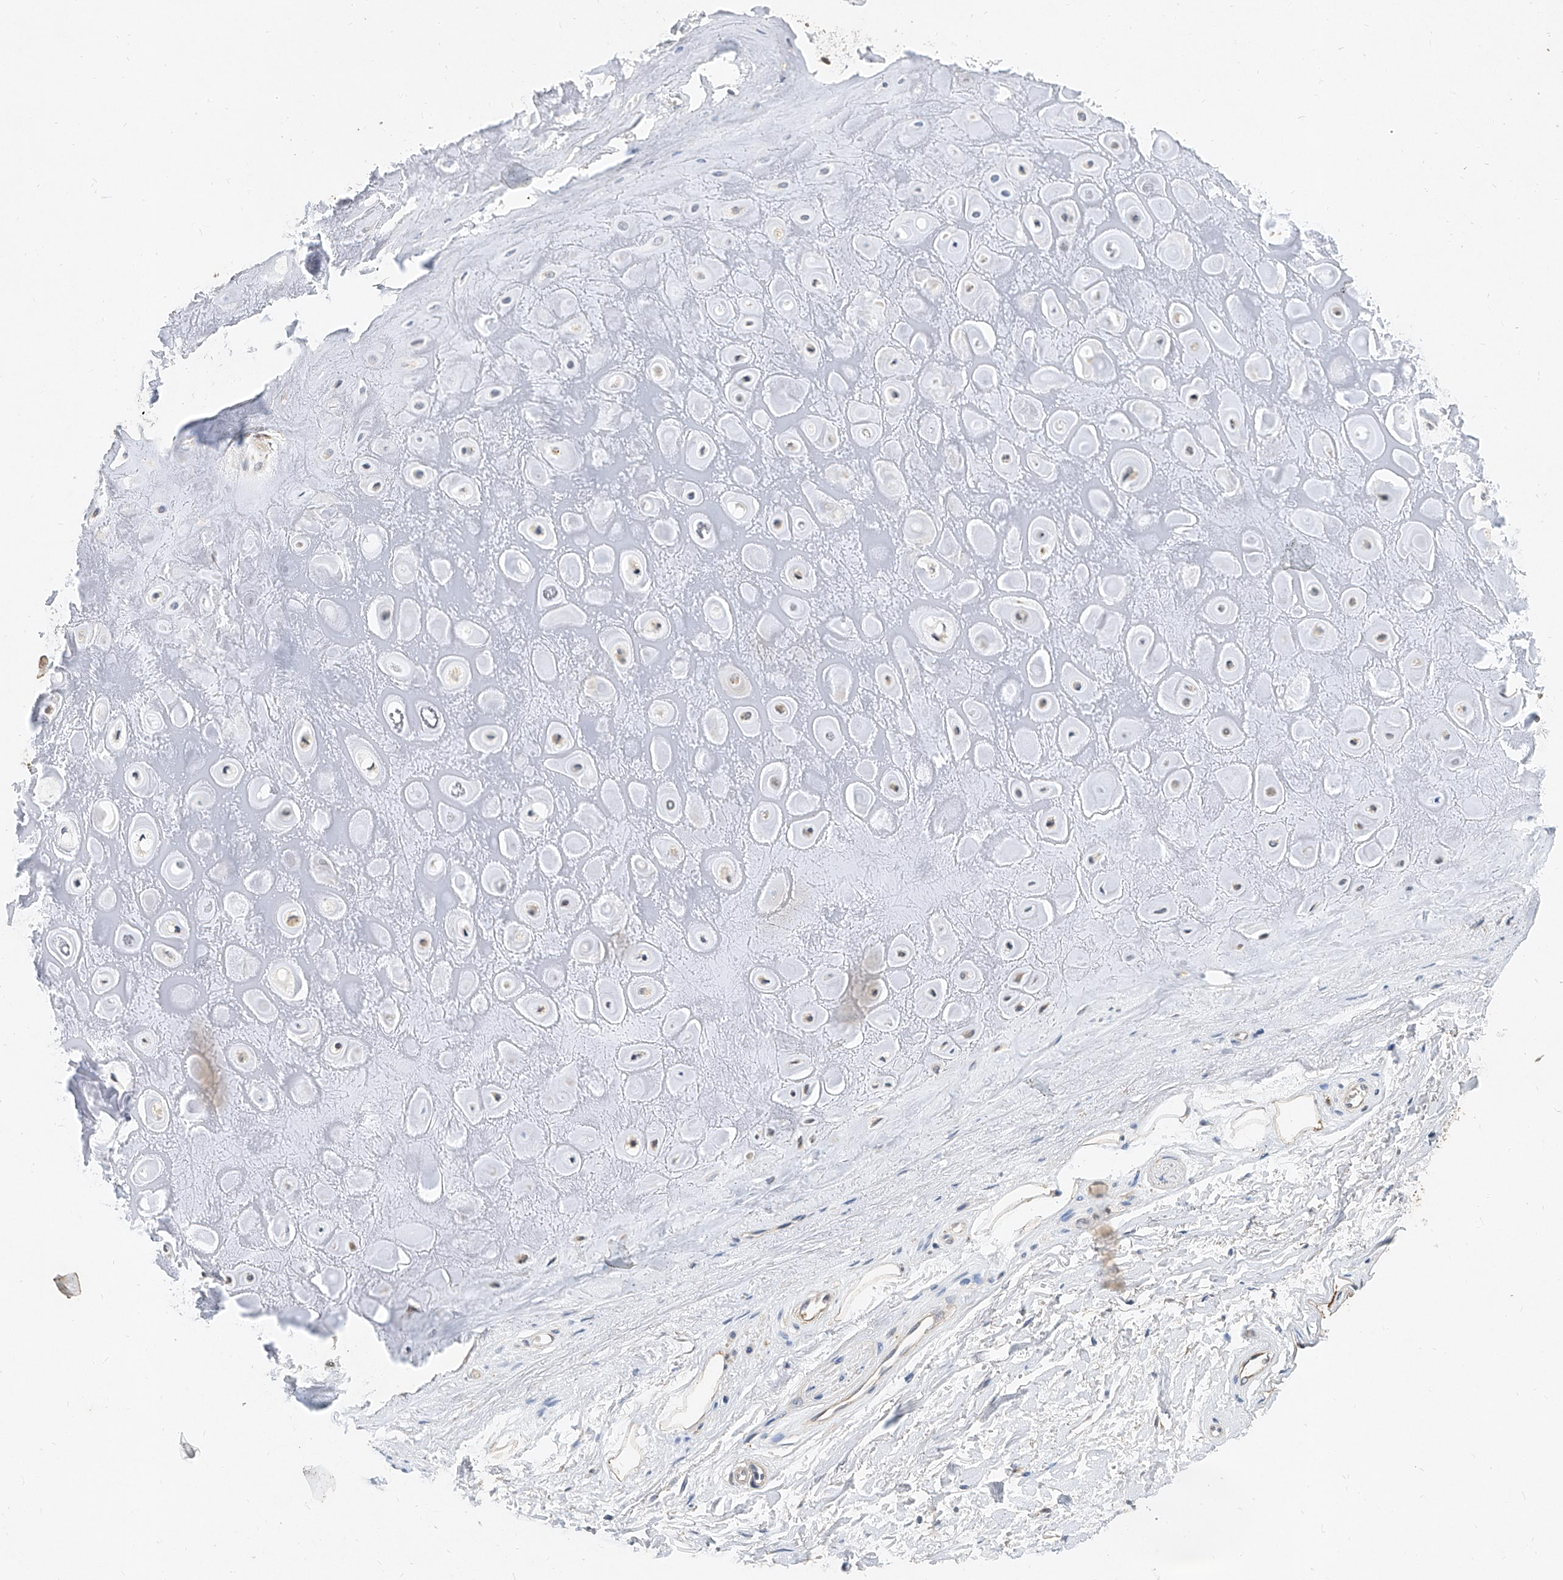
{"staining": {"intensity": "weak", "quantity": "<25%", "location": "cytoplasmic/membranous"}, "tissue": "adipose tissue", "cell_type": "Adipocytes", "image_type": "normal", "snomed": [{"axis": "morphology", "description": "Normal tissue, NOS"}, {"axis": "morphology", "description": "Basal cell carcinoma"}, {"axis": "topography", "description": "Skin"}], "caption": "This micrograph is of unremarkable adipose tissue stained with immunohistochemistry (IHC) to label a protein in brown with the nuclei are counter-stained blue. There is no expression in adipocytes. The staining was performed using DAB to visualize the protein expression in brown, while the nuclei were stained in blue with hematoxylin (Magnification: 20x).", "gene": "MFSD4B", "patient": {"sex": "female", "age": 89}}